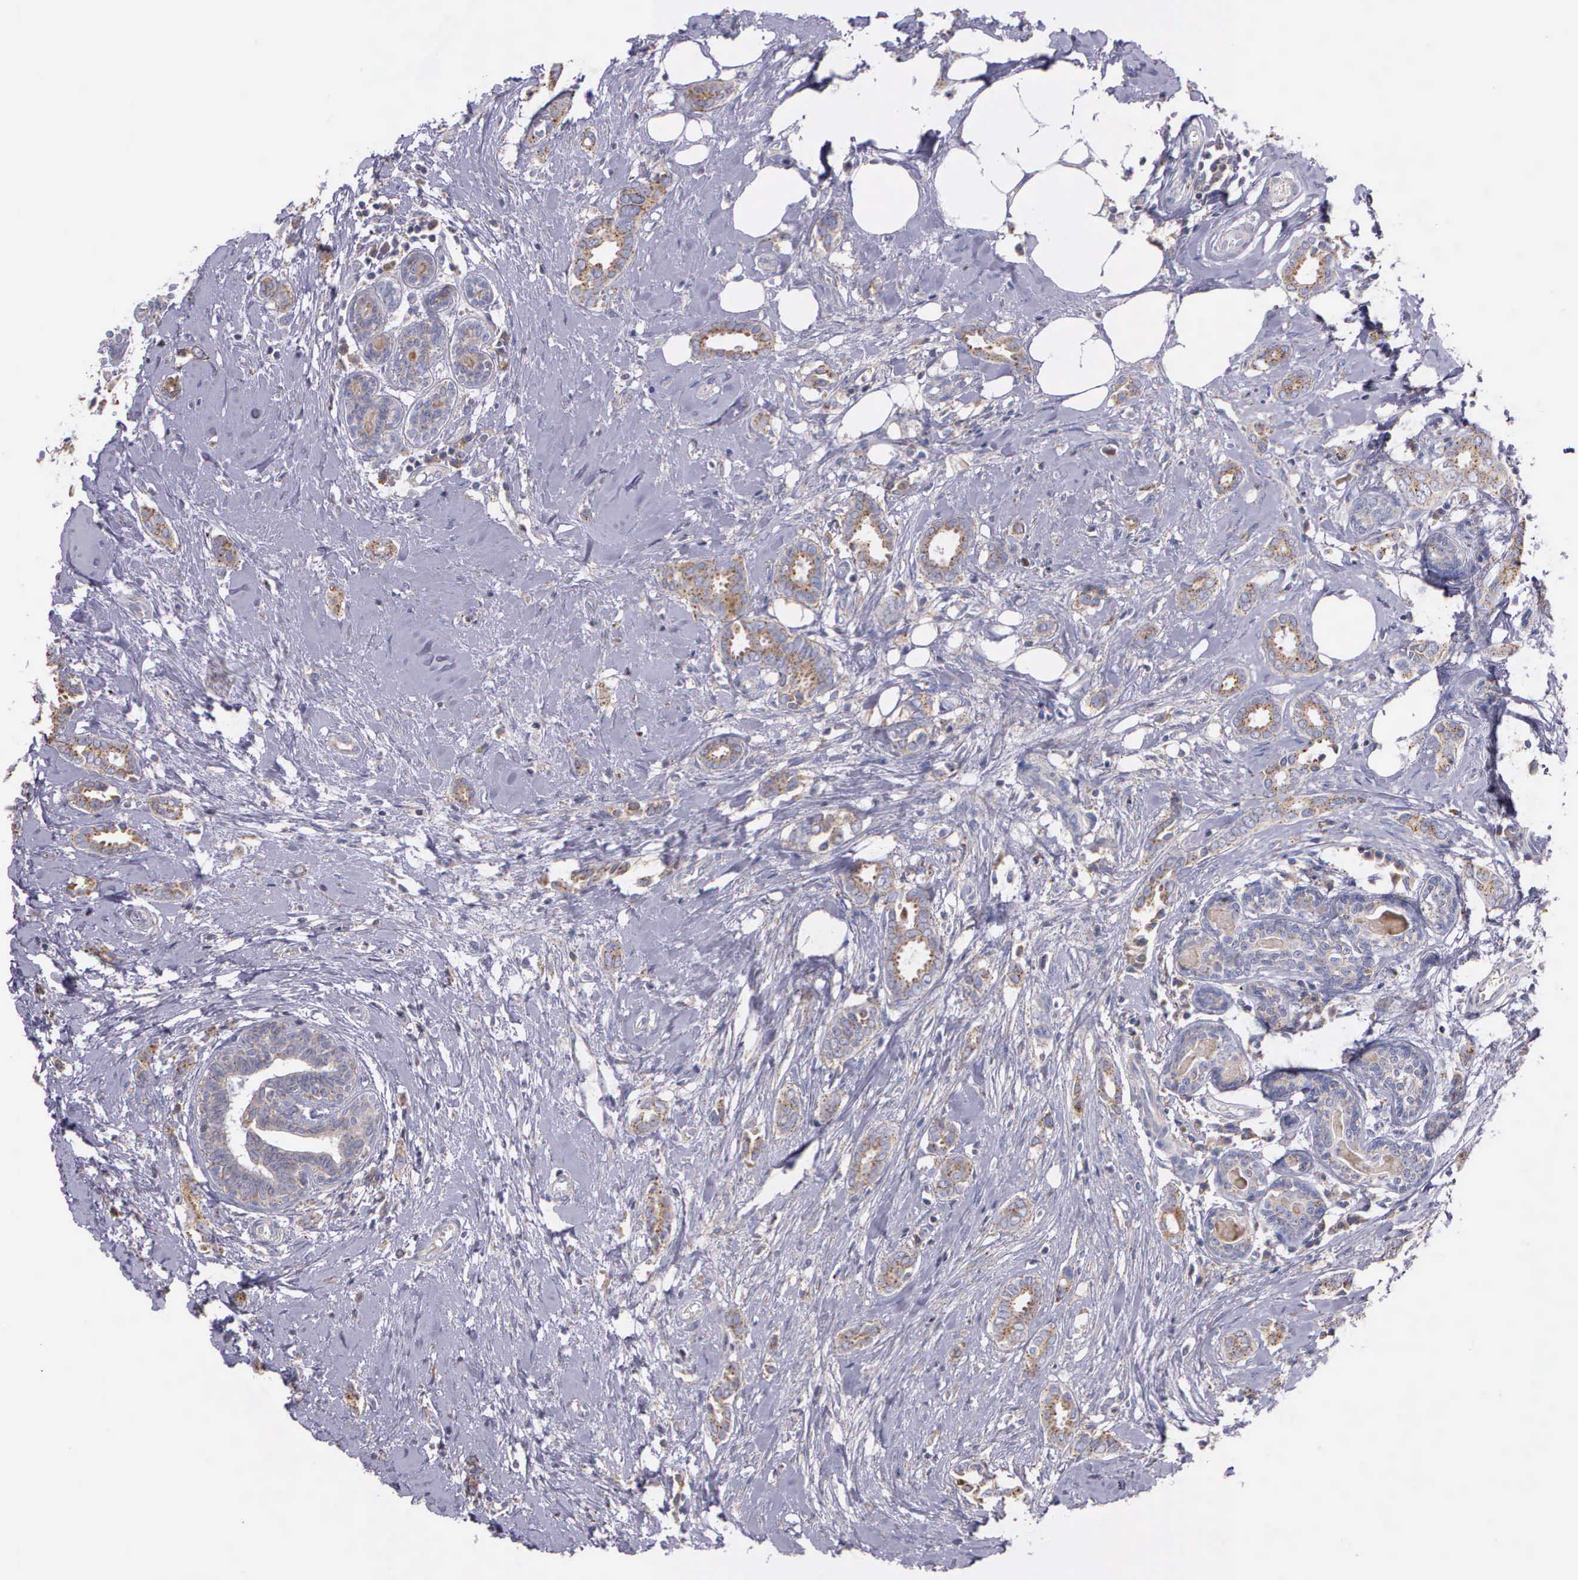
{"staining": {"intensity": "weak", "quantity": "25%-75%", "location": "cytoplasmic/membranous"}, "tissue": "breast cancer", "cell_type": "Tumor cells", "image_type": "cancer", "snomed": [{"axis": "morphology", "description": "Duct carcinoma"}, {"axis": "topography", "description": "Breast"}], "caption": "Immunohistochemical staining of human breast cancer (intraductal carcinoma) reveals weak cytoplasmic/membranous protein positivity in about 25%-75% of tumor cells.", "gene": "MIA2", "patient": {"sex": "female", "age": 50}}